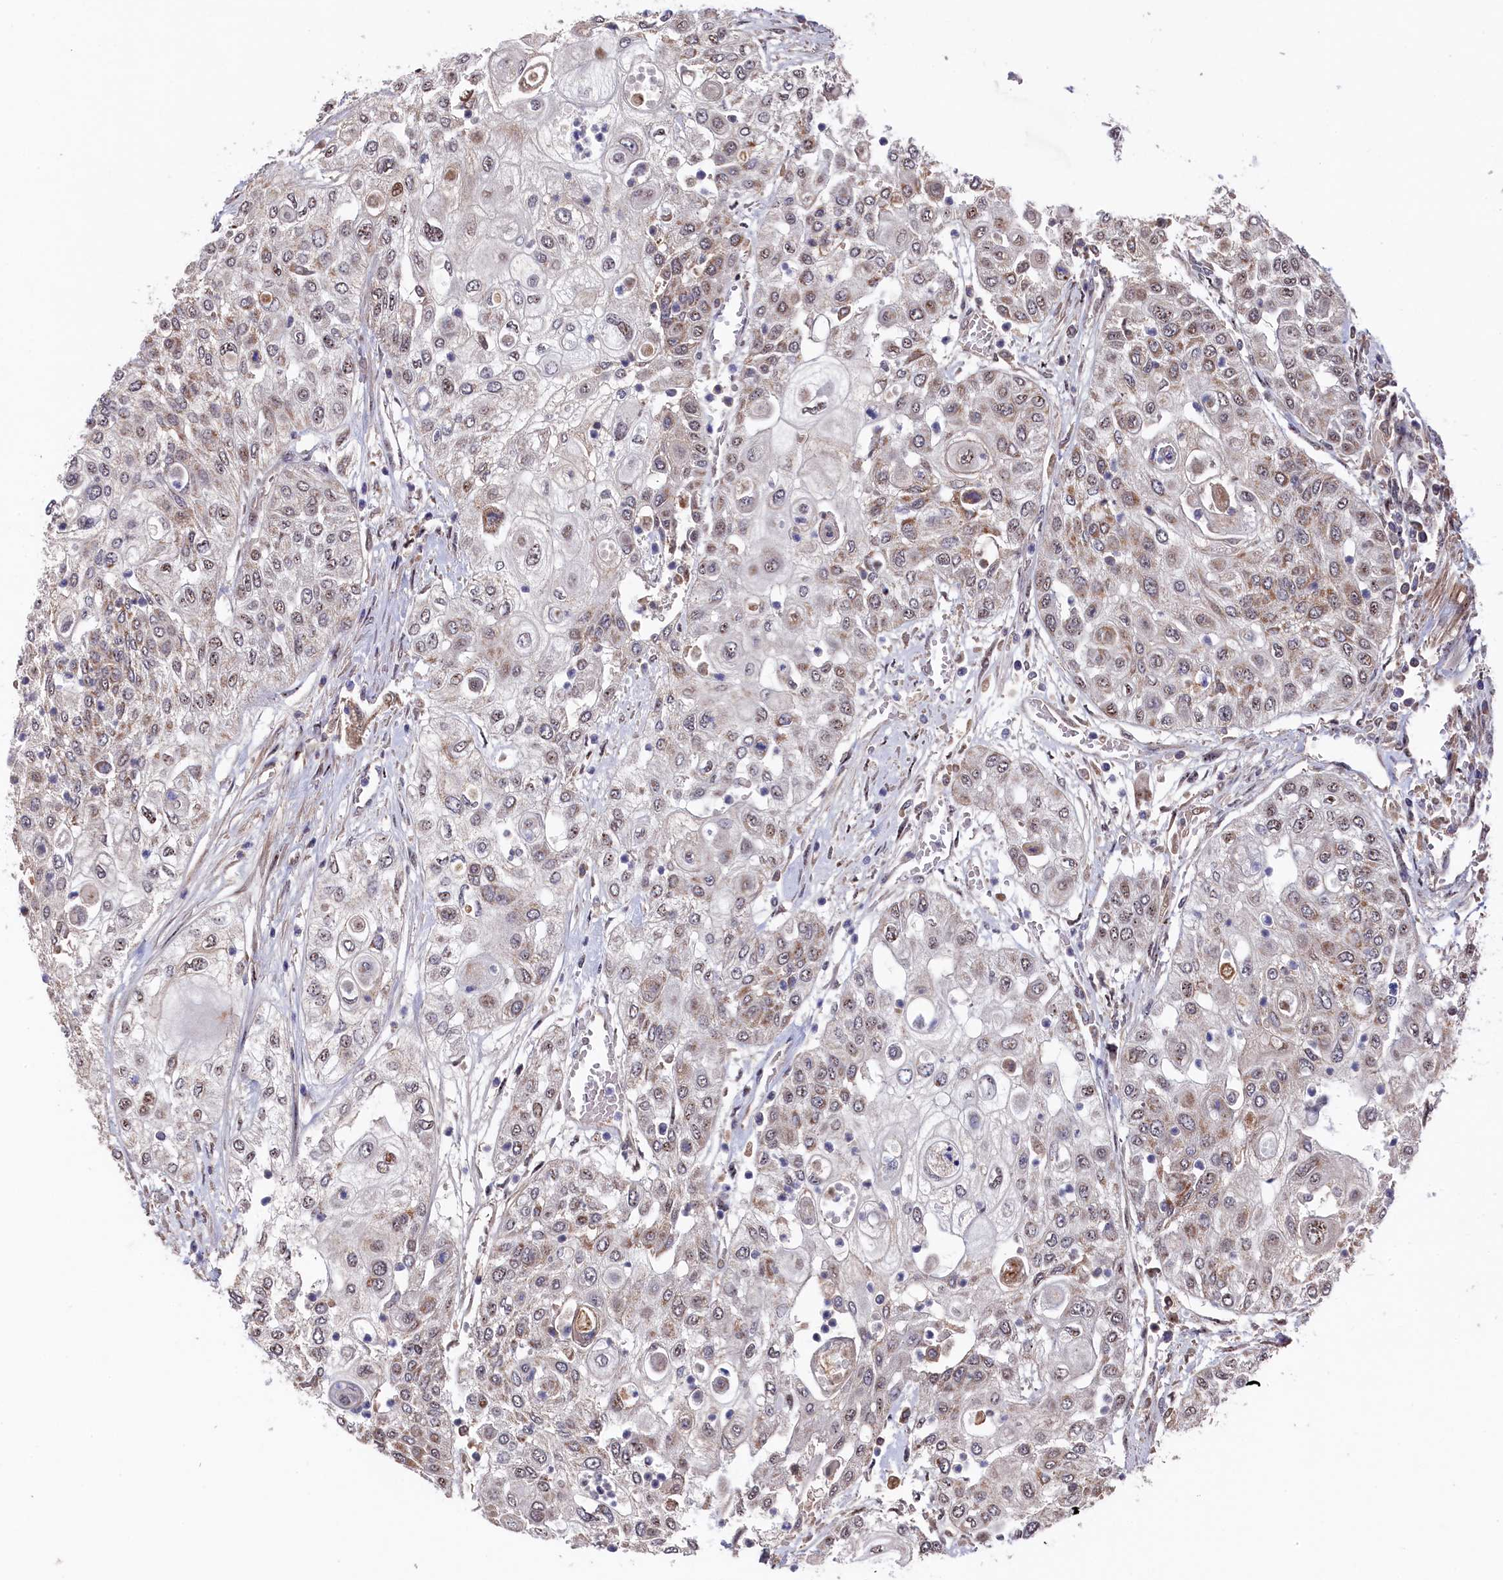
{"staining": {"intensity": "moderate", "quantity": "25%-75%", "location": "nuclear"}, "tissue": "urothelial cancer", "cell_type": "Tumor cells", "image_type": "cancer", "snomed": [{"axis": "morphology", "description": "Urothelial carcinoma, High grade"}, {"axis": "topography", "description": "Urinary bladder"}], "caption": "This image demonstrates immunohistochemistry (IHC) staining of urothelial cancer, with medium moderate nuclear staining in approximately 25%-75% of tumor cells.", "gene": "CLPX", "patient": {"sex": "female", "age": 79}}